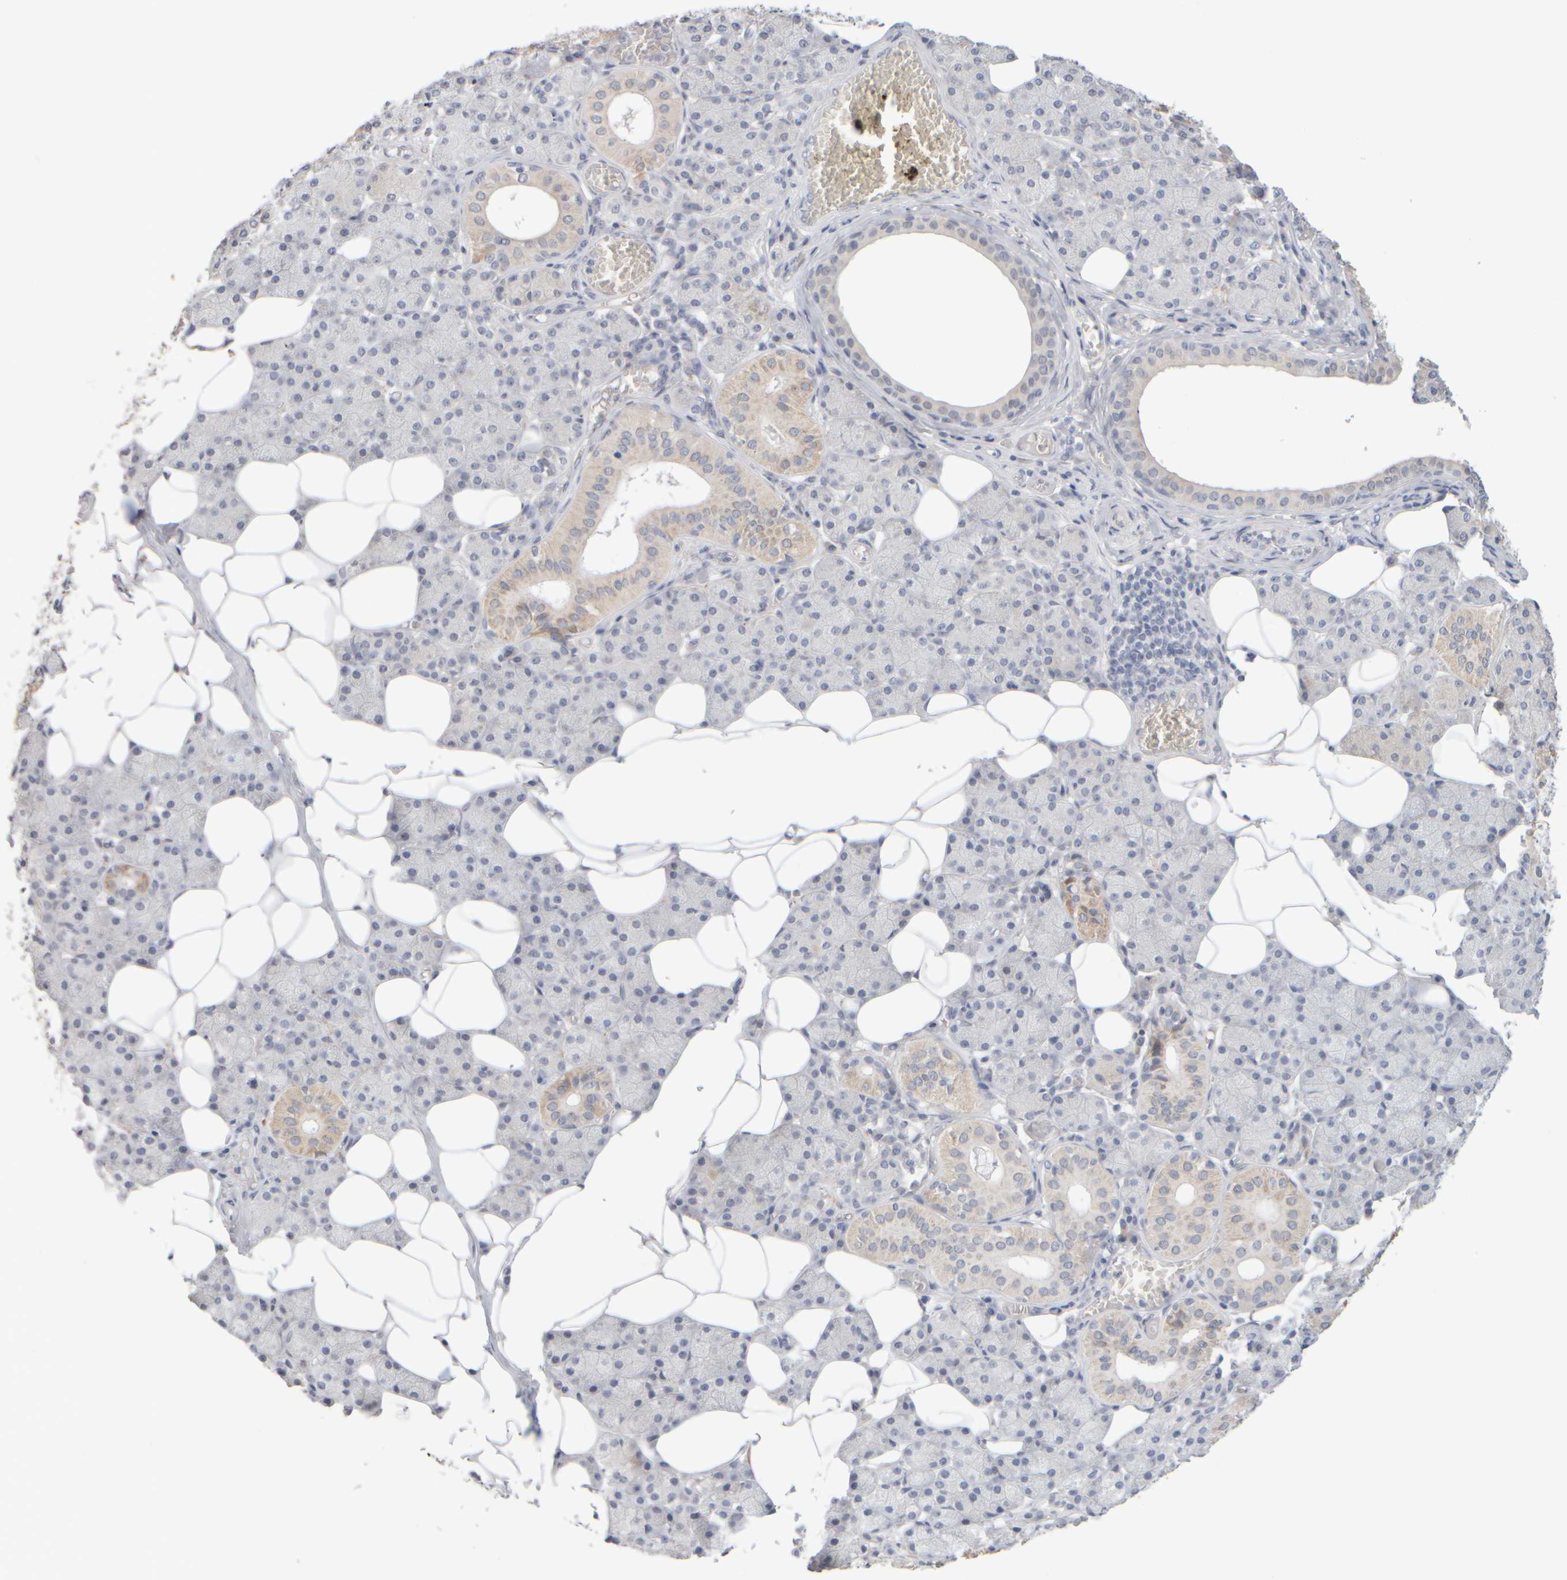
{"staining": {"intensity": "moderate", "quantity": "<25%", "location": "cytoplasmic/membranous"}, "tissue": "salivary gland", "cell_type": "Glandular cells", "image_type": "normal", "snomed": [{"axis": "morphology", "description": "Normal tissue, NOS"}, {"axis": "topography", "description": "Salivary gland"}], "caption": "About <25% of glandular cells in normal salivary gland demonstrate moderate cytoplasmic/membranous protein staining as visualized by brown immunohistochemical staining.", "gene": "ZNF112", "patient": {"sex": "female", "age": 33}}